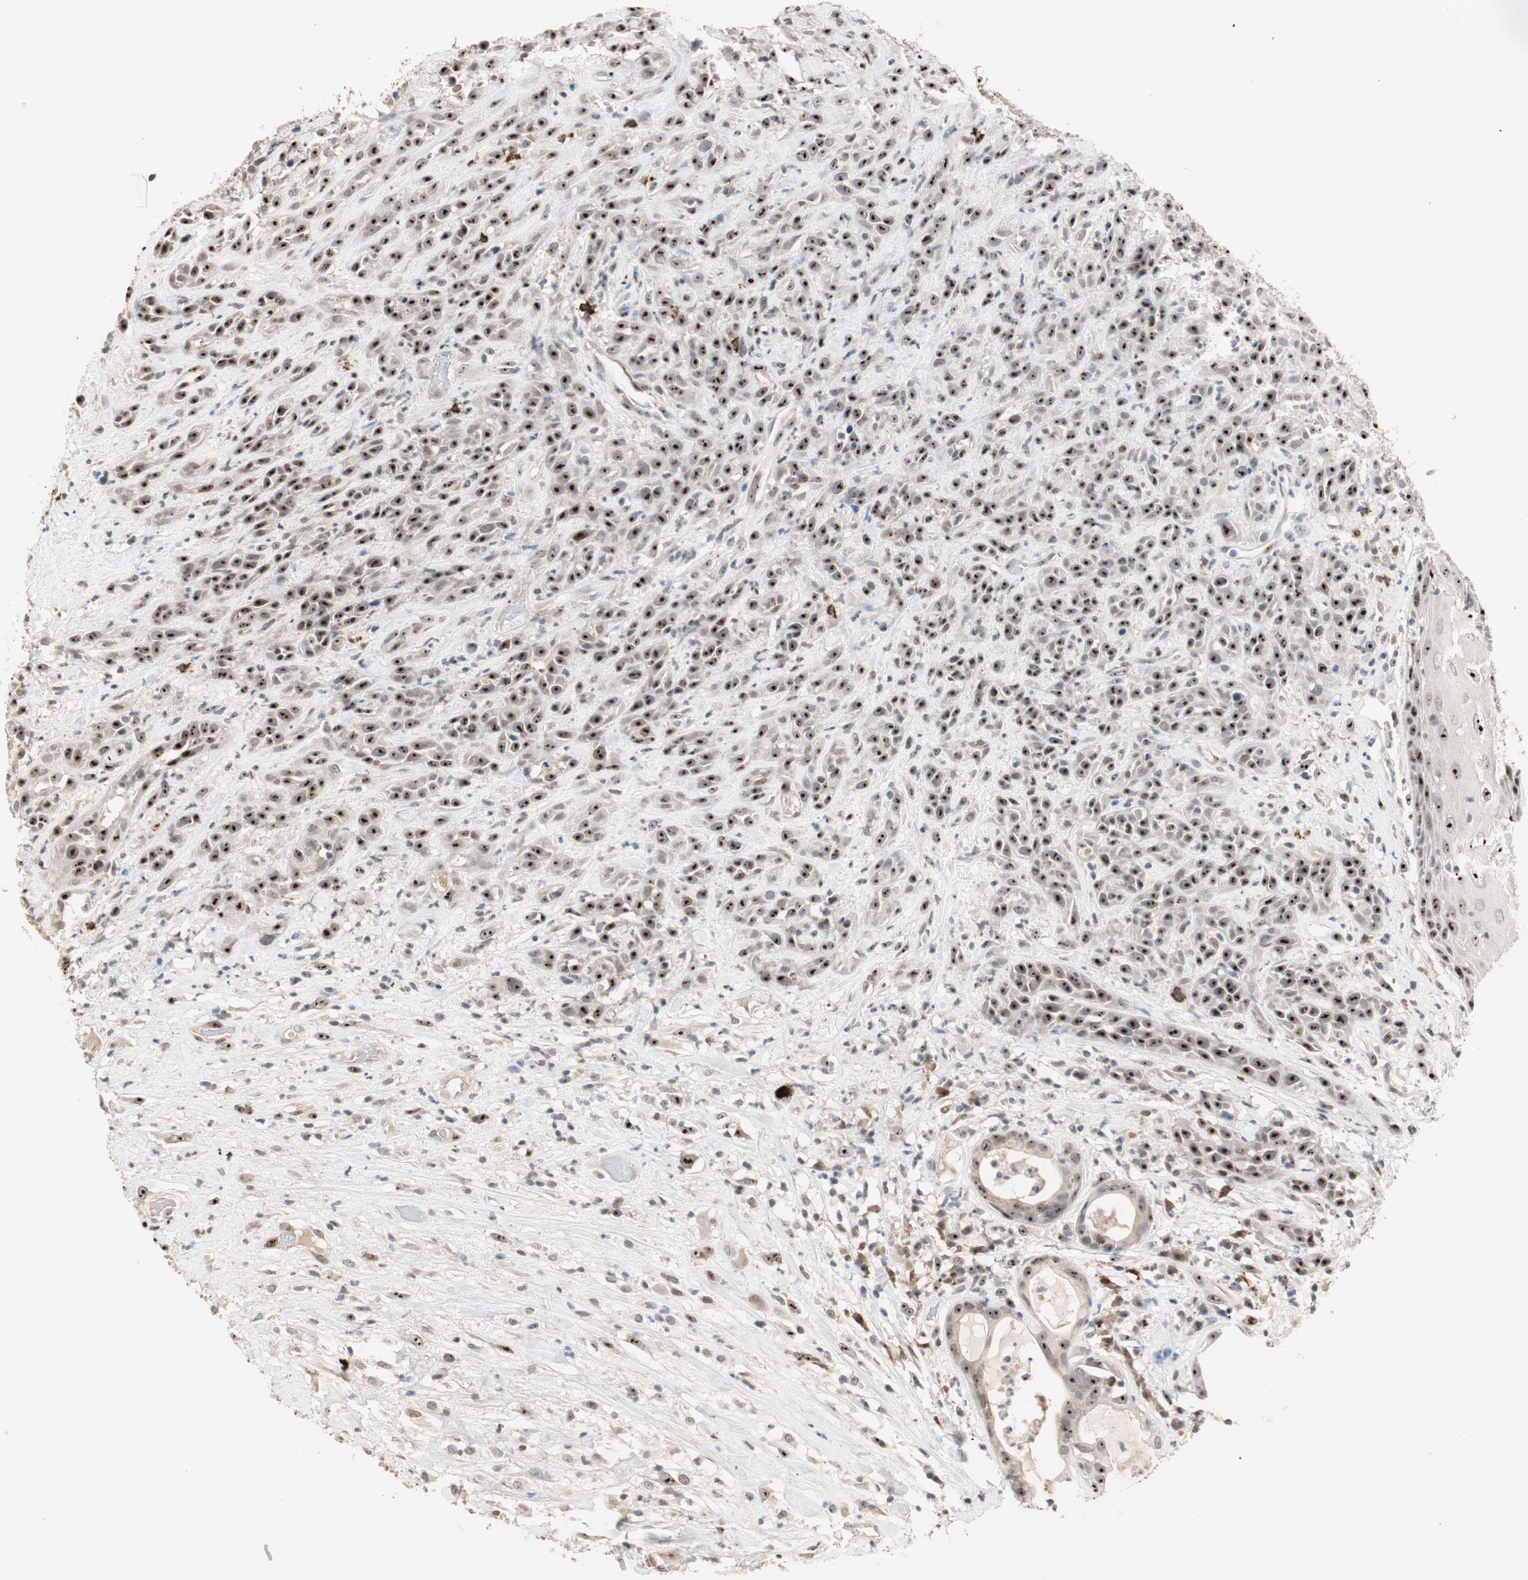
{"staining": {"intensity": "strong", "quantity": ">75%", "location": "nuclear"}, "tissue": "head and neck cancer", "cell_type": "Tumor cells", "image_type": "cancer", "snomed": [{"axis": "morphology", "description": "Normal tissue, NOS"}, {"axis": "morphology", "description": "Squamous cell carcinoma, NOS"}, {"axis": "topography", "description": "Cartilage tissue"}, {"axis": "topography", "description": "Head-Neck"}], "caption": "A photomicrograph showing strong nuclear positivity in approximately >75% of tumor cells in head and neck squamous cell carcinoma, as visualized by brown immunohistochemical staining.", "gene": "ETV4", "patient": {"sex": "male", "age": 62}}